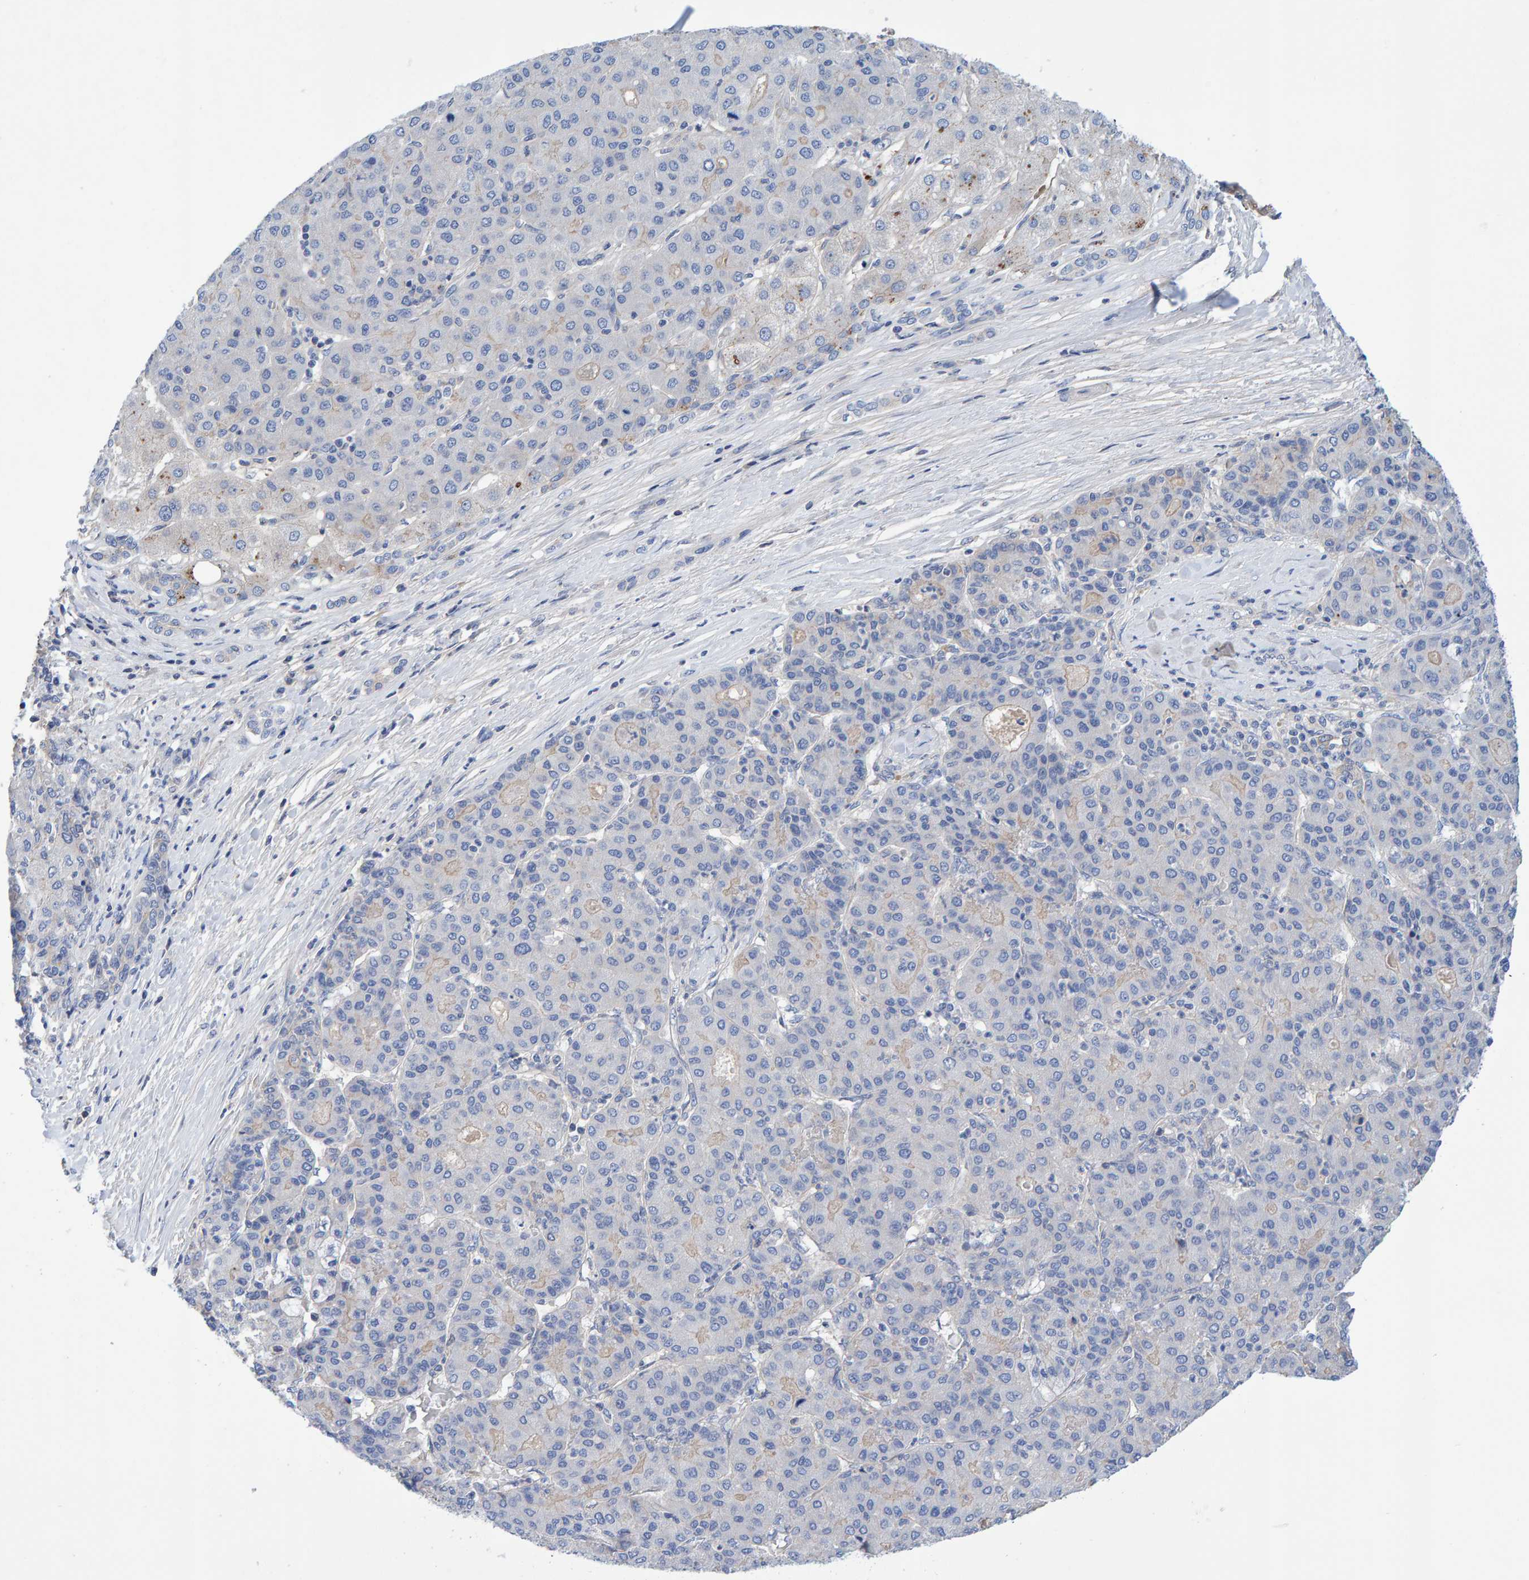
{"staining": {"intensity": "negative", "quantity": "none", "location": "none"}, "tissue": "liver cancer", "cell_type": "Tumor cells", "image_type": "cancer", "snomed": [{"axis": "morphology", "description": "Carcinoma, Hepatocellular, NOS"}, {"axis": "topography", "description": "Liver"}], "caption": "Image shows no significant protein positivity in tumor cells of liver hepatocellular carcinoma.", "gene": "EFR3A", "patient": {"sex": "male", "age": 65}}